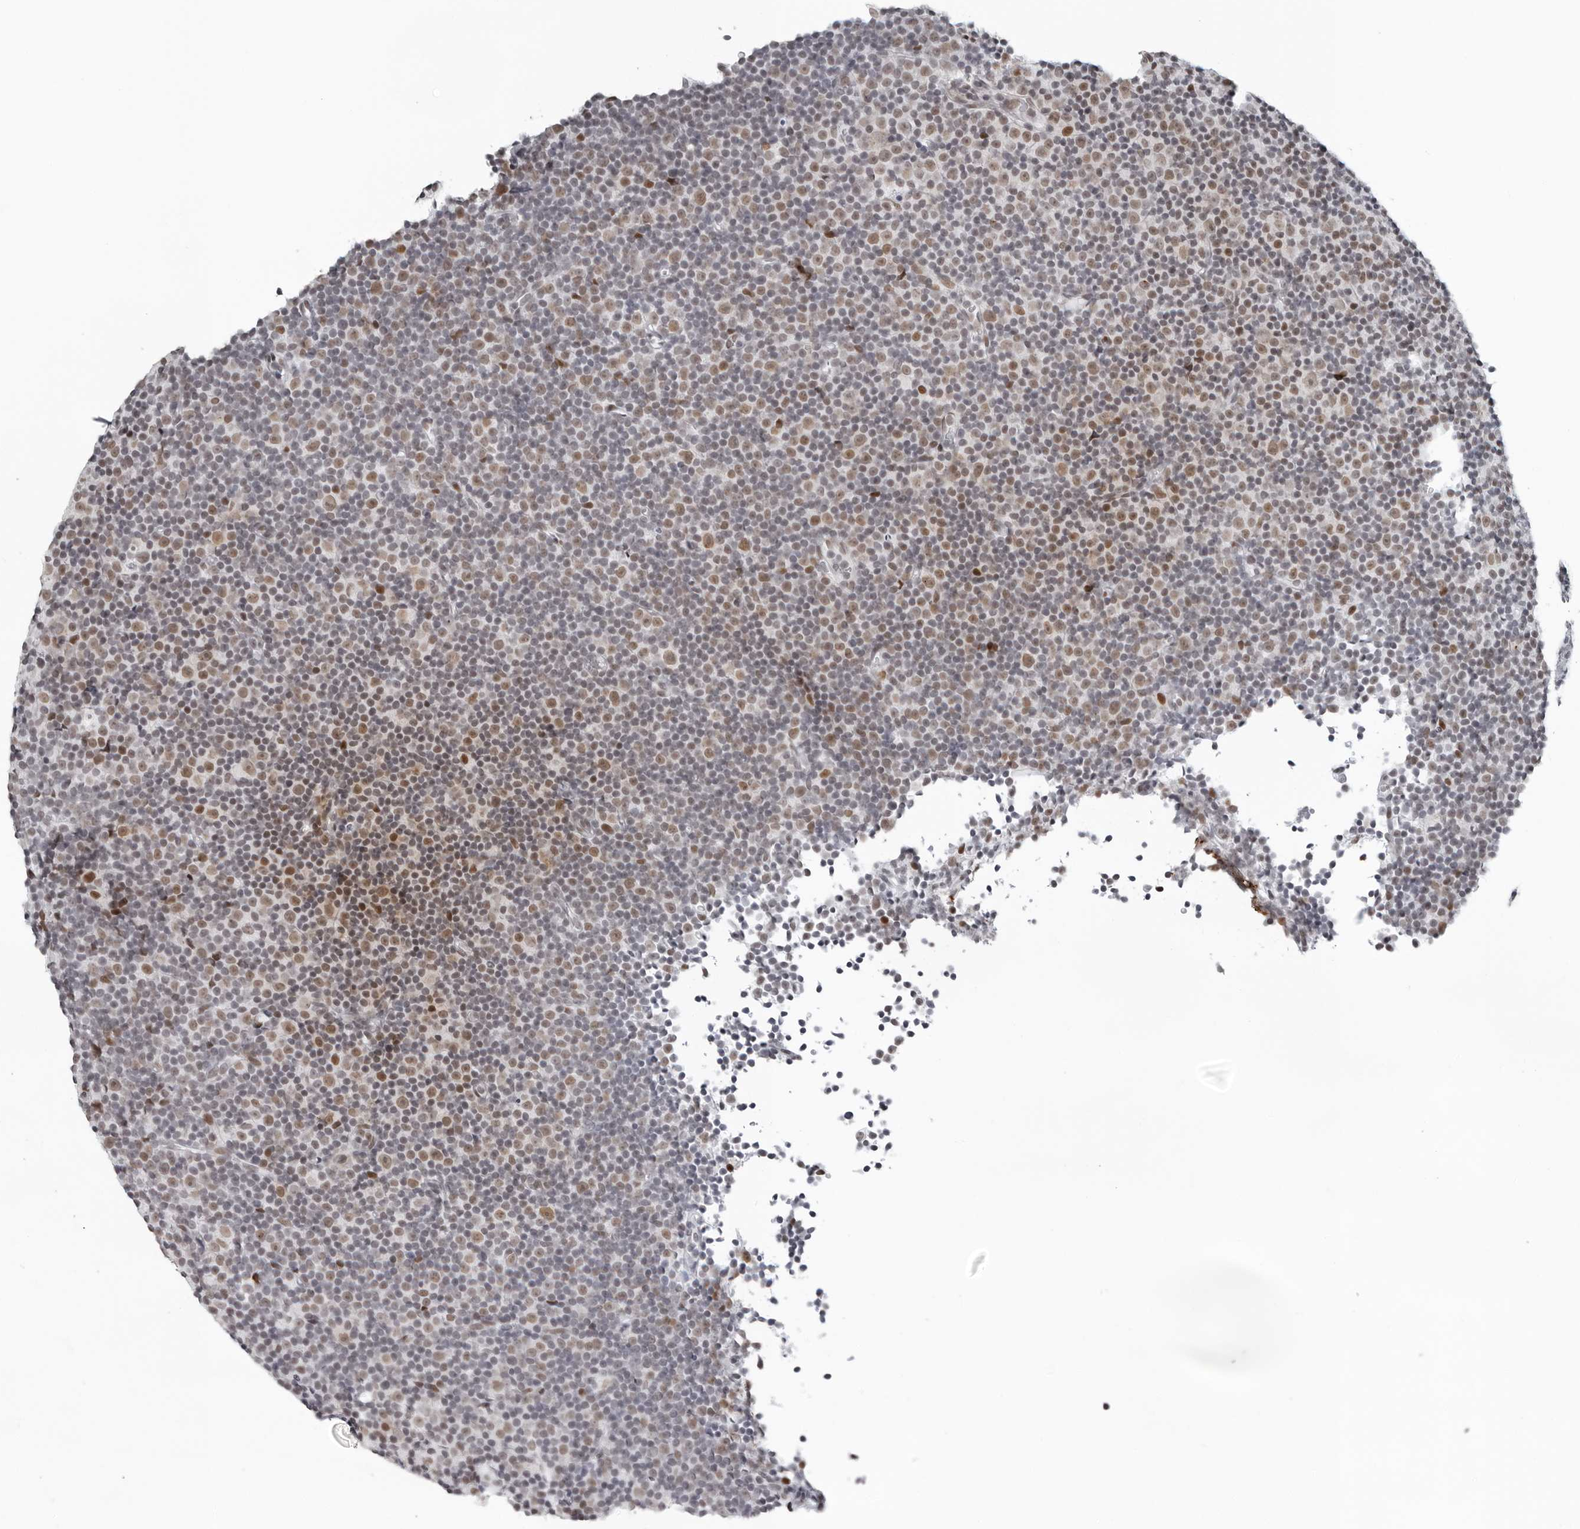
{"staining": {"intensity": "moderate", "quantity": "<25%", "location": "nuclear"}, "tissue": "lymphoma", "cell_type": "Tumor cells", "image_type": "cancer", "snomed": [{"axis": "morphology", "description": "Malignant lymphoma, non-Hodgkin's type, Low grade"}, {"axis": "topography", "description": "Lymph node"}], "caption": "Human lymphoma stained with a protein marker shows moderate staining in tumor cells.", "gene": "PPP1R42", "patient": {"sex": "female", "age": 67}}